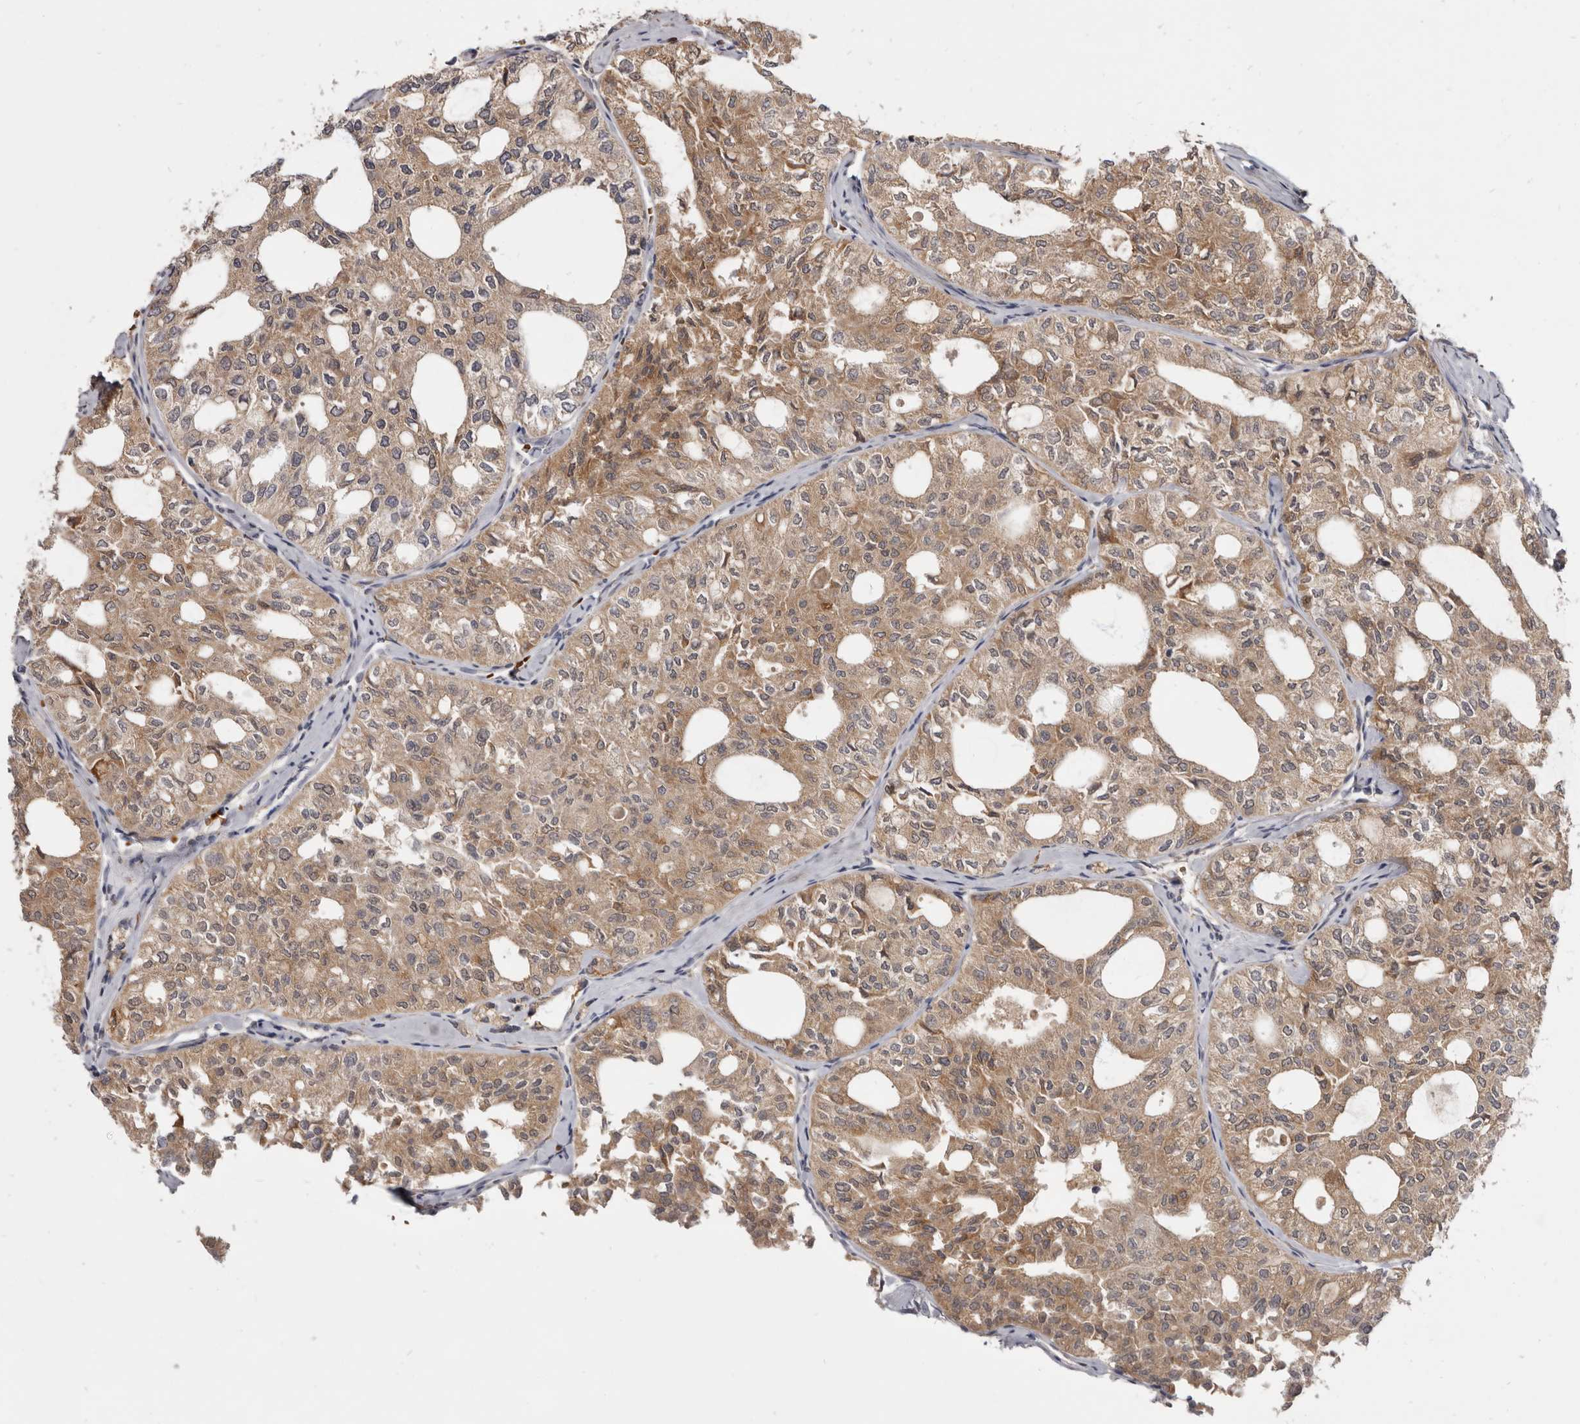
{"staining": {"intensity": "moderate", "quantity": ">75%", "location": "cytoplasmic/membranous"}, "tissue": "thyroid cancer", "cell_type": "Tumor cells", "image_type": "cancer", "snomed": [{"axis": "morphology", "description": "Follicular adenoma carcinoma, NOS"}, {"axis": "topography", "description": "Thyroid gland"}], "caption": "Human follicular adenoma carcinoma (thyroid) stained for a protein (brown) displays moderate cytoplasmic/membranous positive expression in about >75% of tumor cells.", "gene": "NENF", "patient": {"sex": "male", "age": 75}}